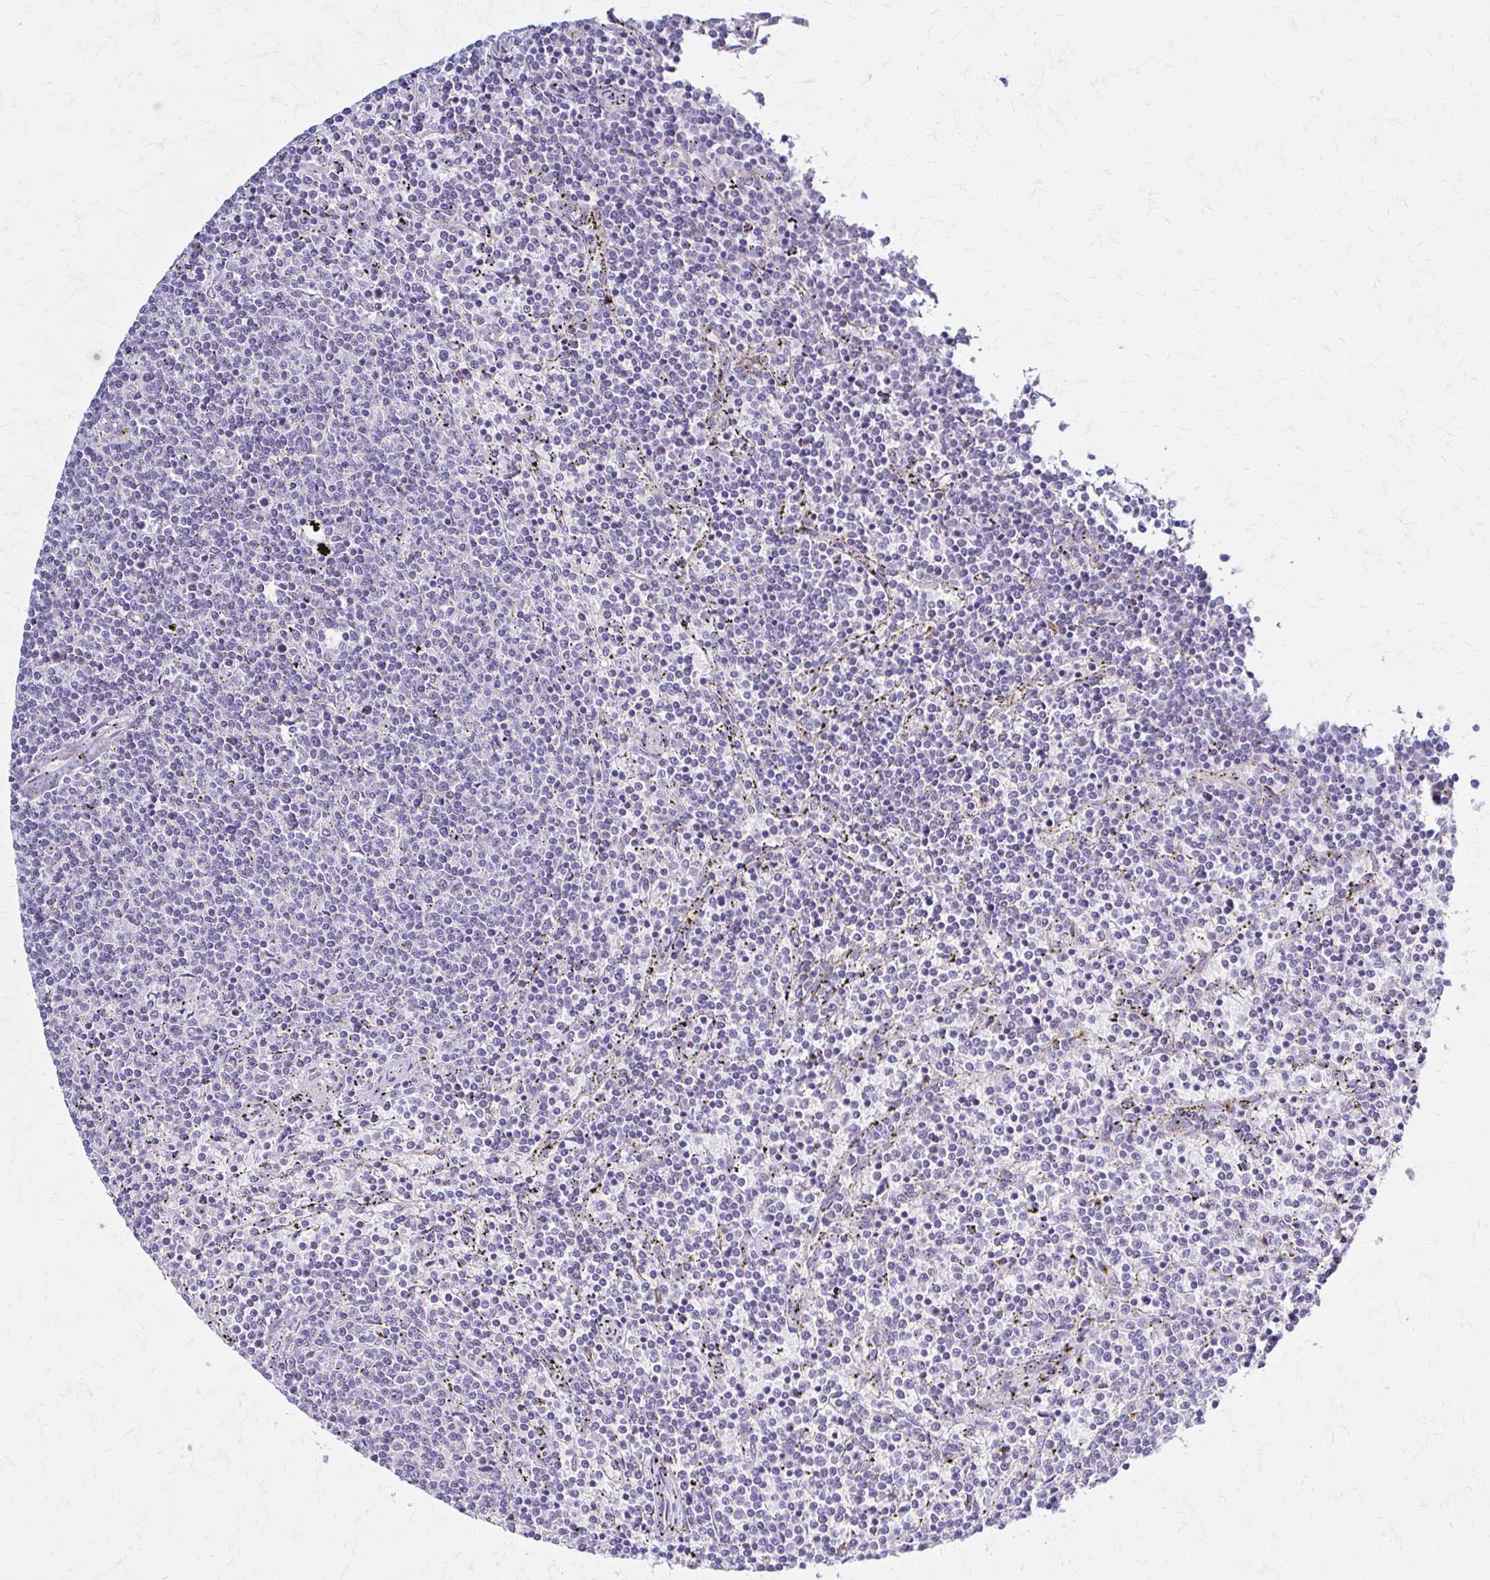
{"staining": {"intensity": "negative", "quantity": "none", "location": "none"}, "tissue": "lymphoma", "cell_type": "Tumor cells", "image_type": "cancer", "snomed": [{"axis": "morphology", "description": "Malignant lymphoma, non-Hodgkin's type, Low grade"}, {"axis": "topography", "description": "Spleen"}], "caption": "Immunohistochemistry (IHC) micrograph of neoplastic tissue: malignant lymphoma, non-Hodgkin's type (low-grade) stained with DAB (3,3'-diaminobenzidine) shows no significant protein positivity in tumor cells.", "gene": "TIMMDC1", "patient": {"sex": "female", "age": 50}}